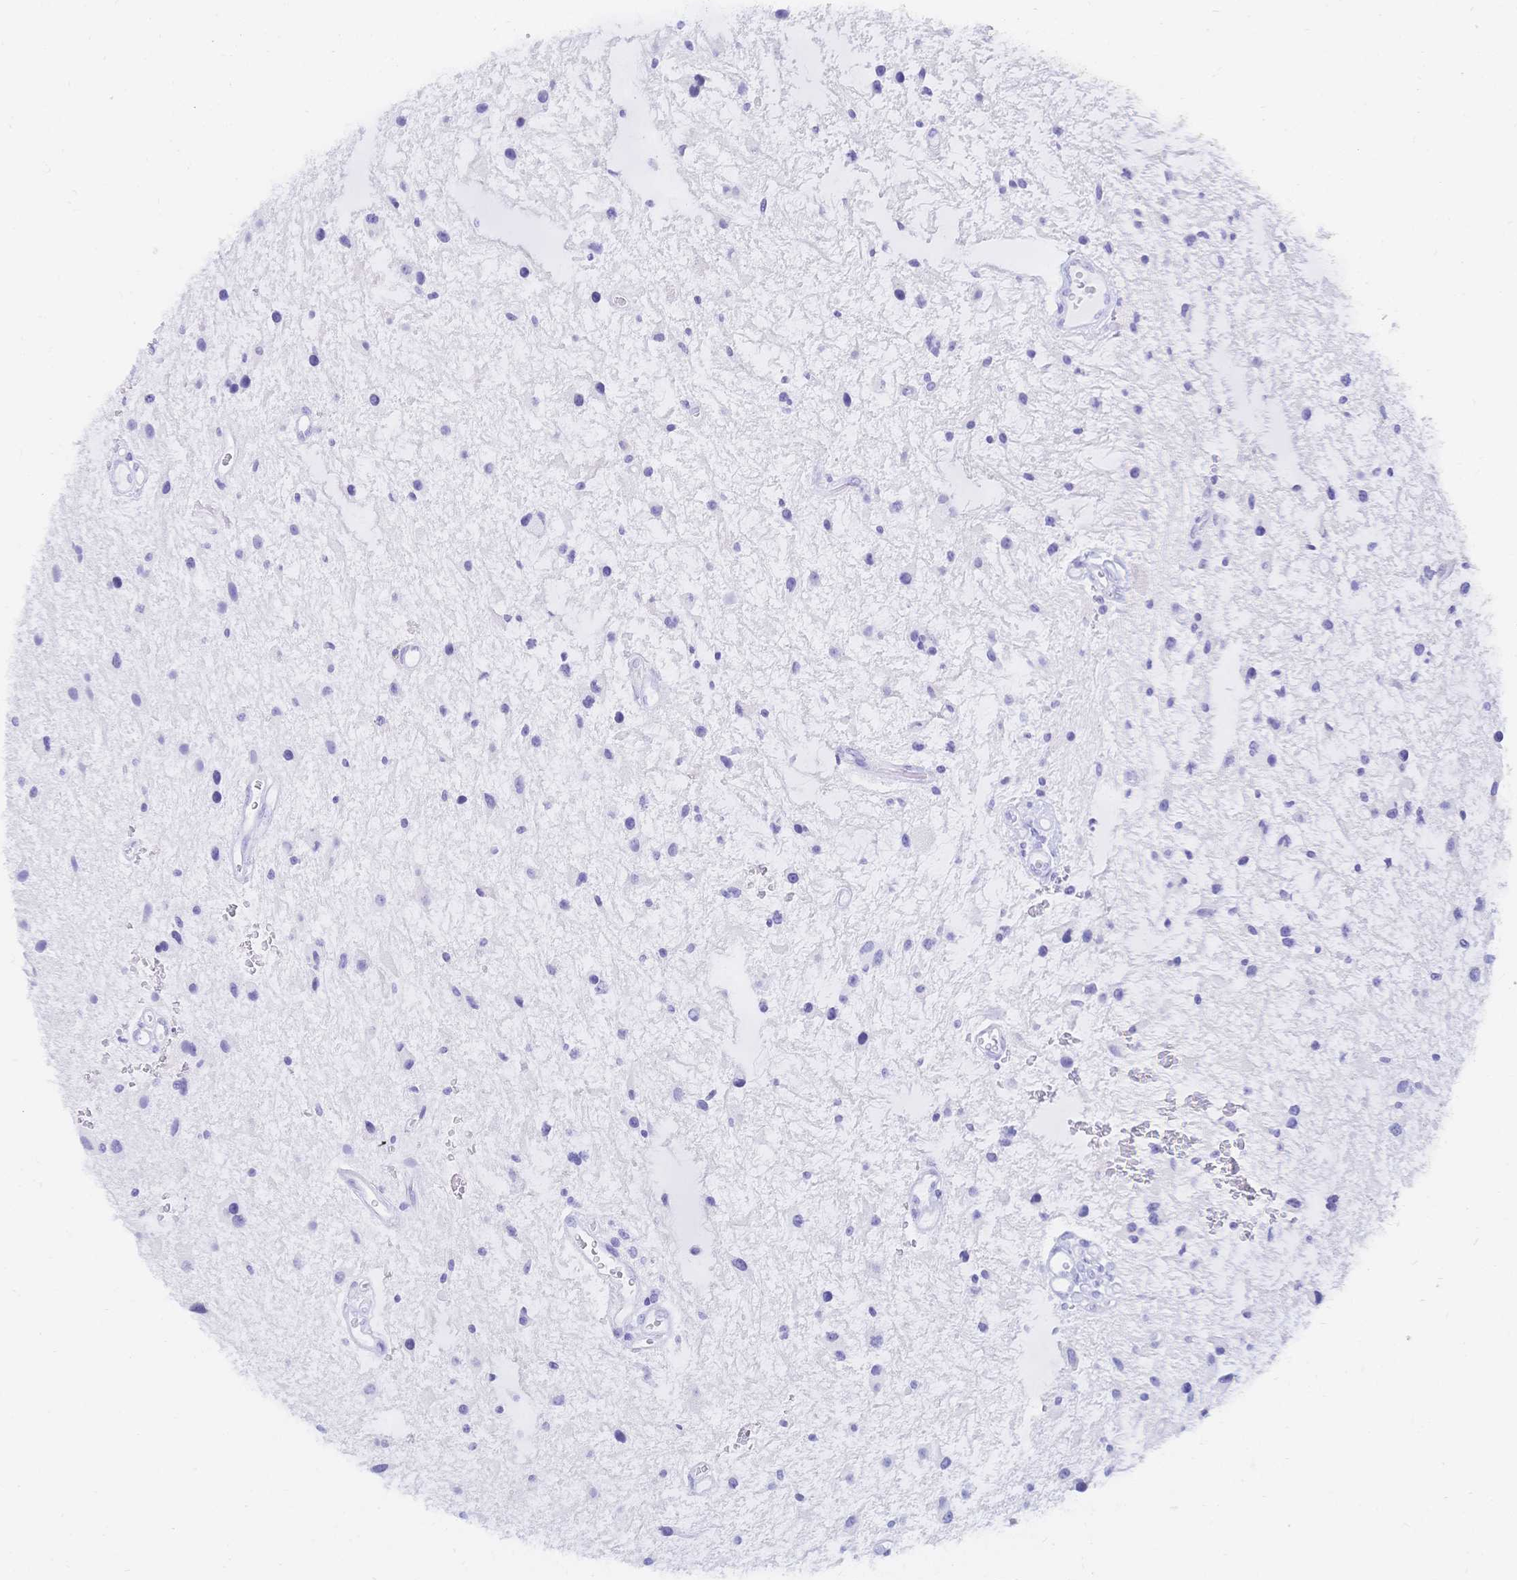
{"staining": {"intensity": "negative", "quantity": "none", "location": "none"}, "tissue": "glioma", "cell_type": "Tumor cells", "image_type": "cancer", "snomed": [{"axis": "morphology", "description": "Glioma, malignant, Low grade"}, {"axis": "topography", "description": "Cerebellum"}], "caption": "Immunohistochemical staining of human malignant low-grade glioma reveals no significant staining in tumor cells. The staining was performed using DAB (3,3'-diaminobenzidine) to visualize the protein expression in brown, while the nuclei were stained in blue with hematoxylin (Magnification: 20x).", "gene": "MEP1B", "patient": {"sex": "female", "age": 14}}